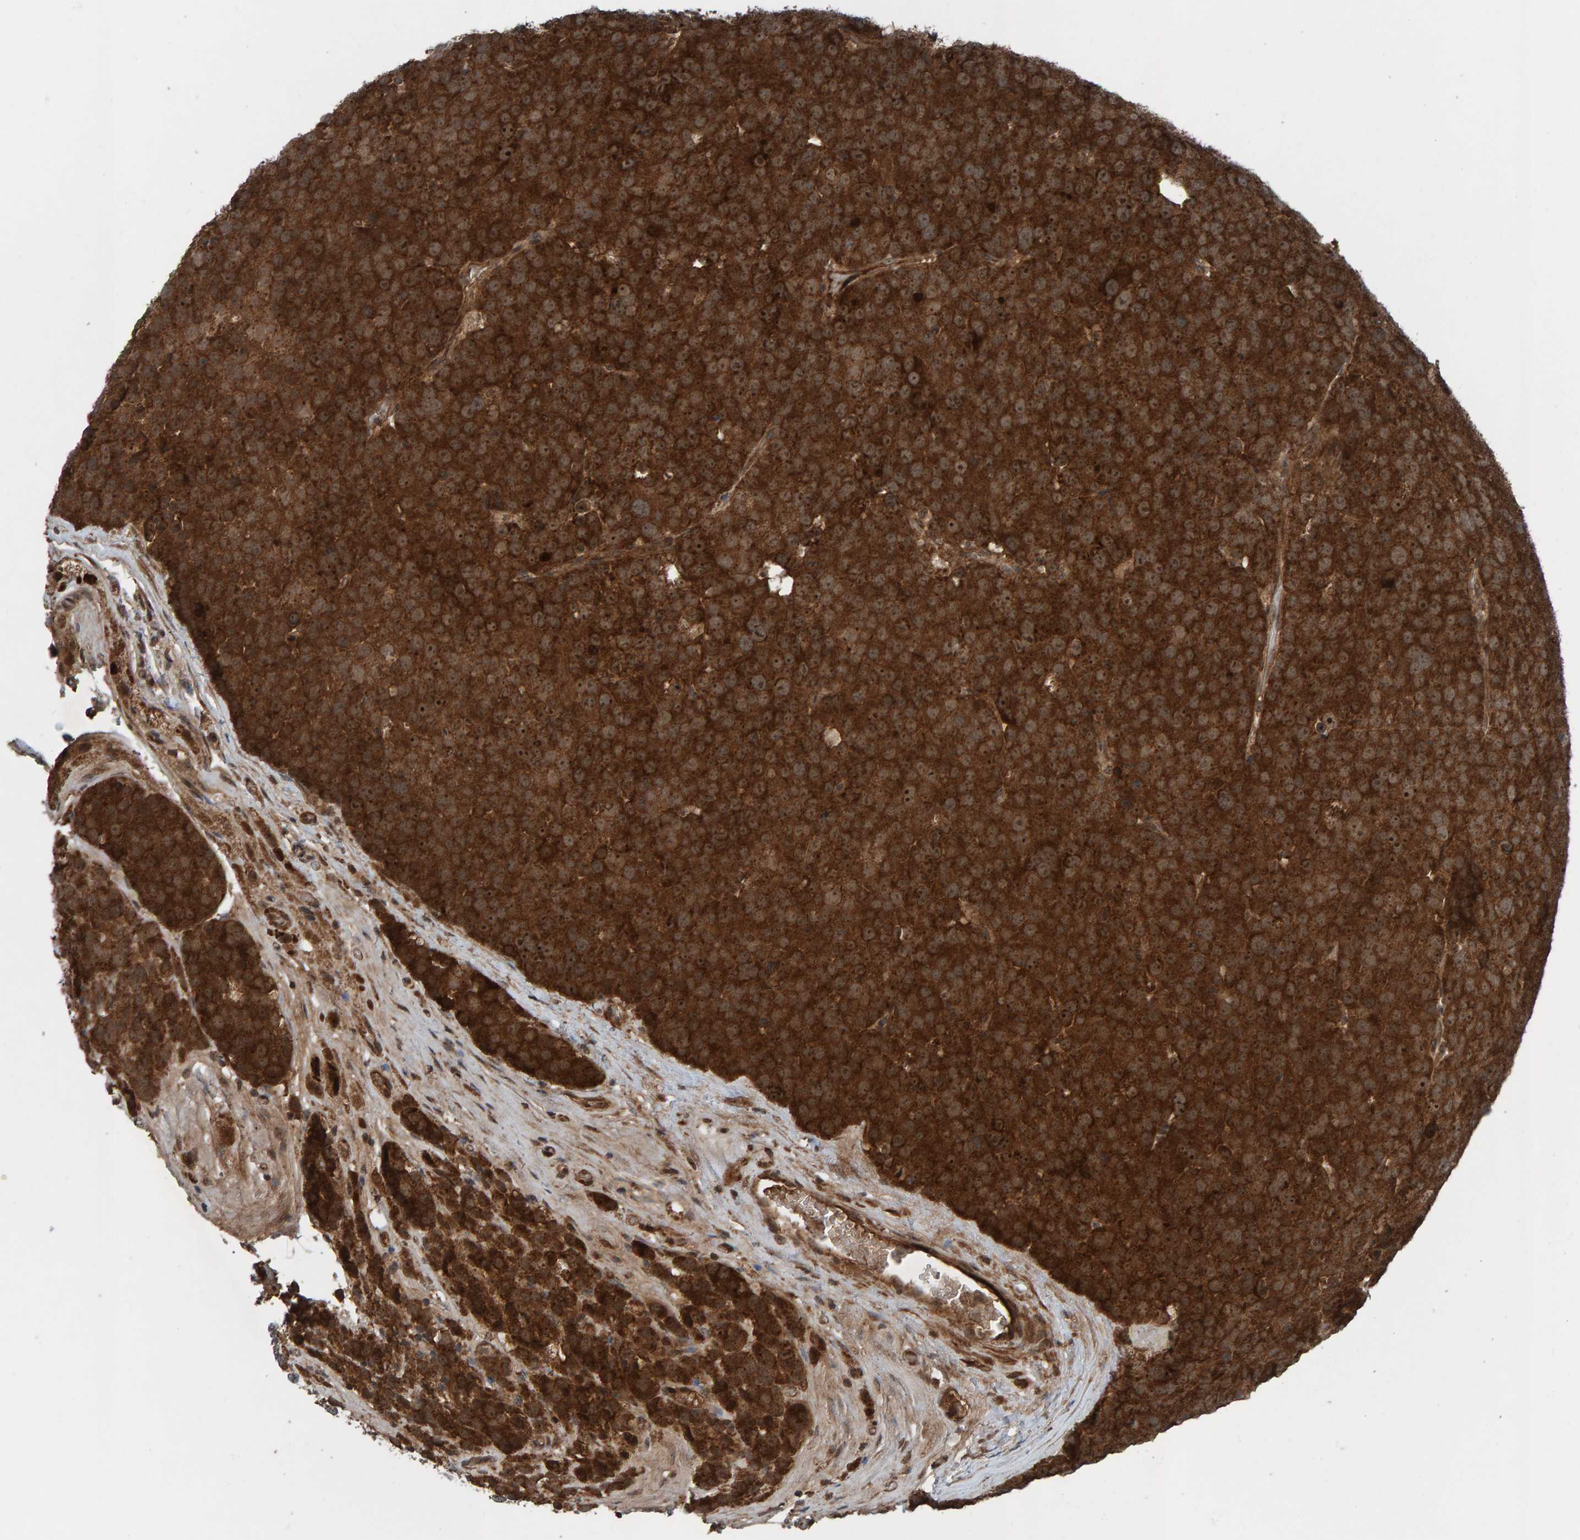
{"staining": {"intensity": "strong", "quantity": ">75%", "location": "cytoplasmic/membranous,nuclear"}, "tissue": "testis cancer", "cell_type": "Tumor cells", "image_type": "cancer", "snomed": [{"axis": "morphology", "description": "Seminoma, NOS"}, {"axis": "topography", "description": "Testis"}], "caption": "Strong cytoplasmic/membranous and nuclear protein positivity is seen in approximately >75% of tumor cells in seminoma (testis).", "gene": "CUEDC1", "patient": {"sex": "male", "age": 71}}